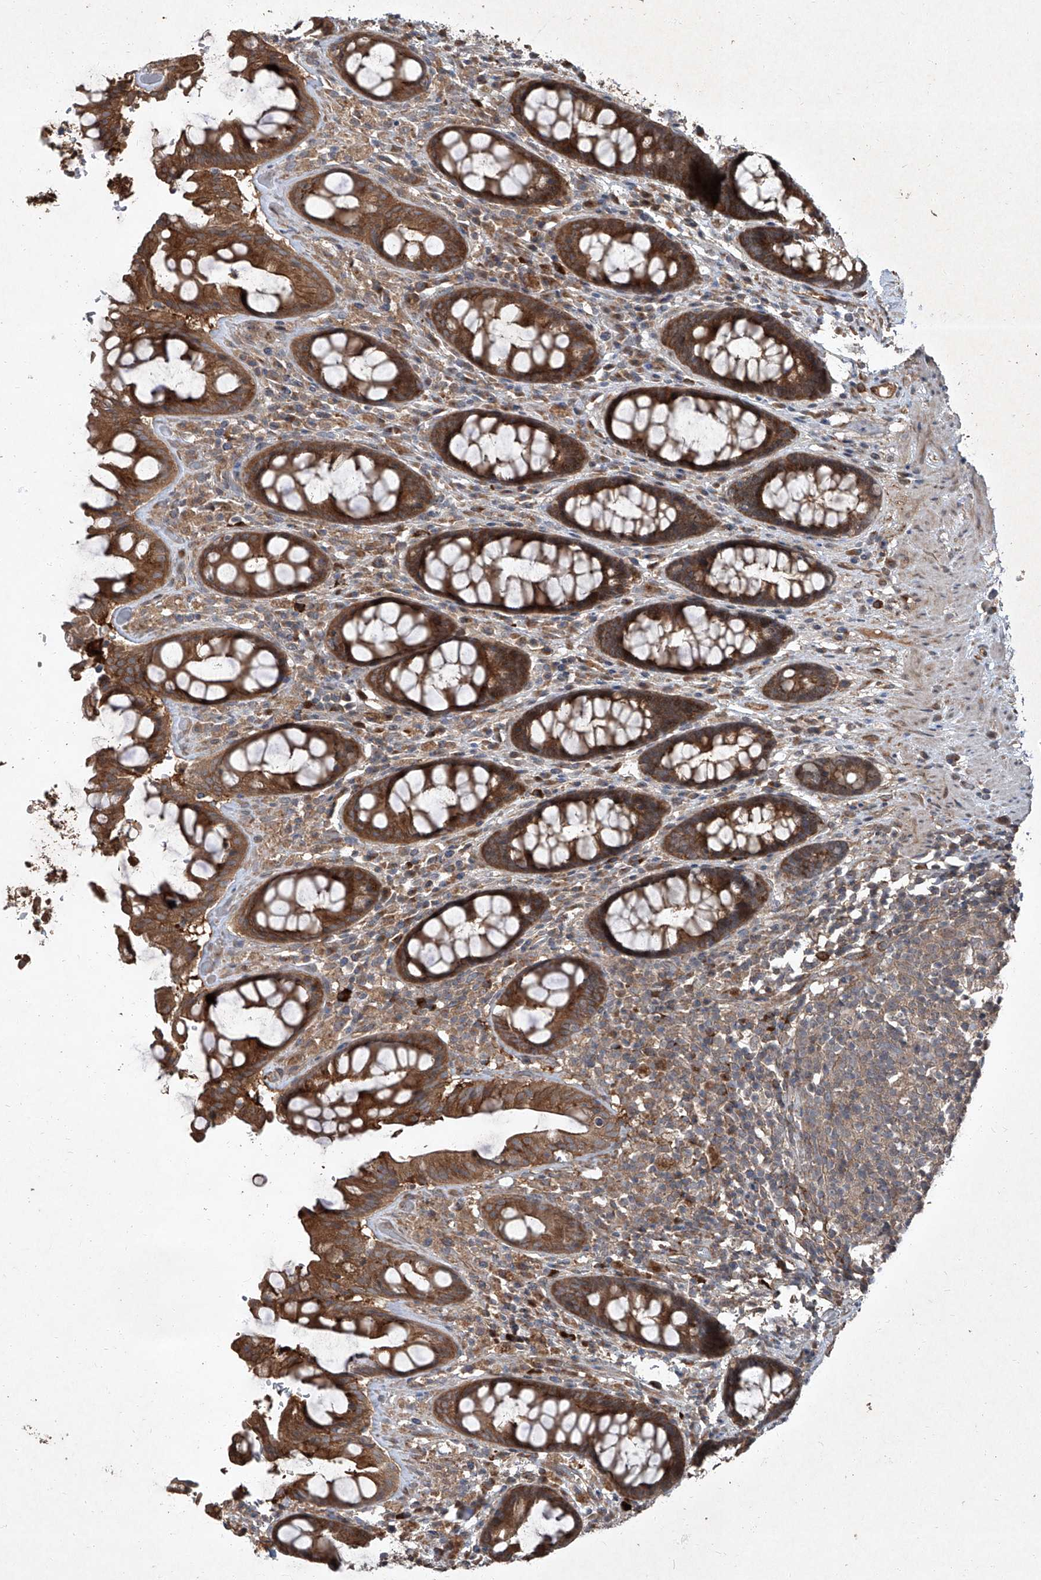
{"staining": {"intensity": "strong", "quantity": ">75%", "location": "cytoplasmic/membranous"}, "tissue": "rectum", "cell_type": "Glandular cells", "image_type": "normal", "snomed": [{"axis": "morphology", "description": "Normal tissue, NOS"}, {"axis": "topography", "description": "Rectum"}], "caption": "The image shows a brown stain indicating the presence of a protein in the cytoplasmic/membranous of glandular cells in rectum.", "gene": "CCN1", "patient": {"sex": "male", "age": 64}}